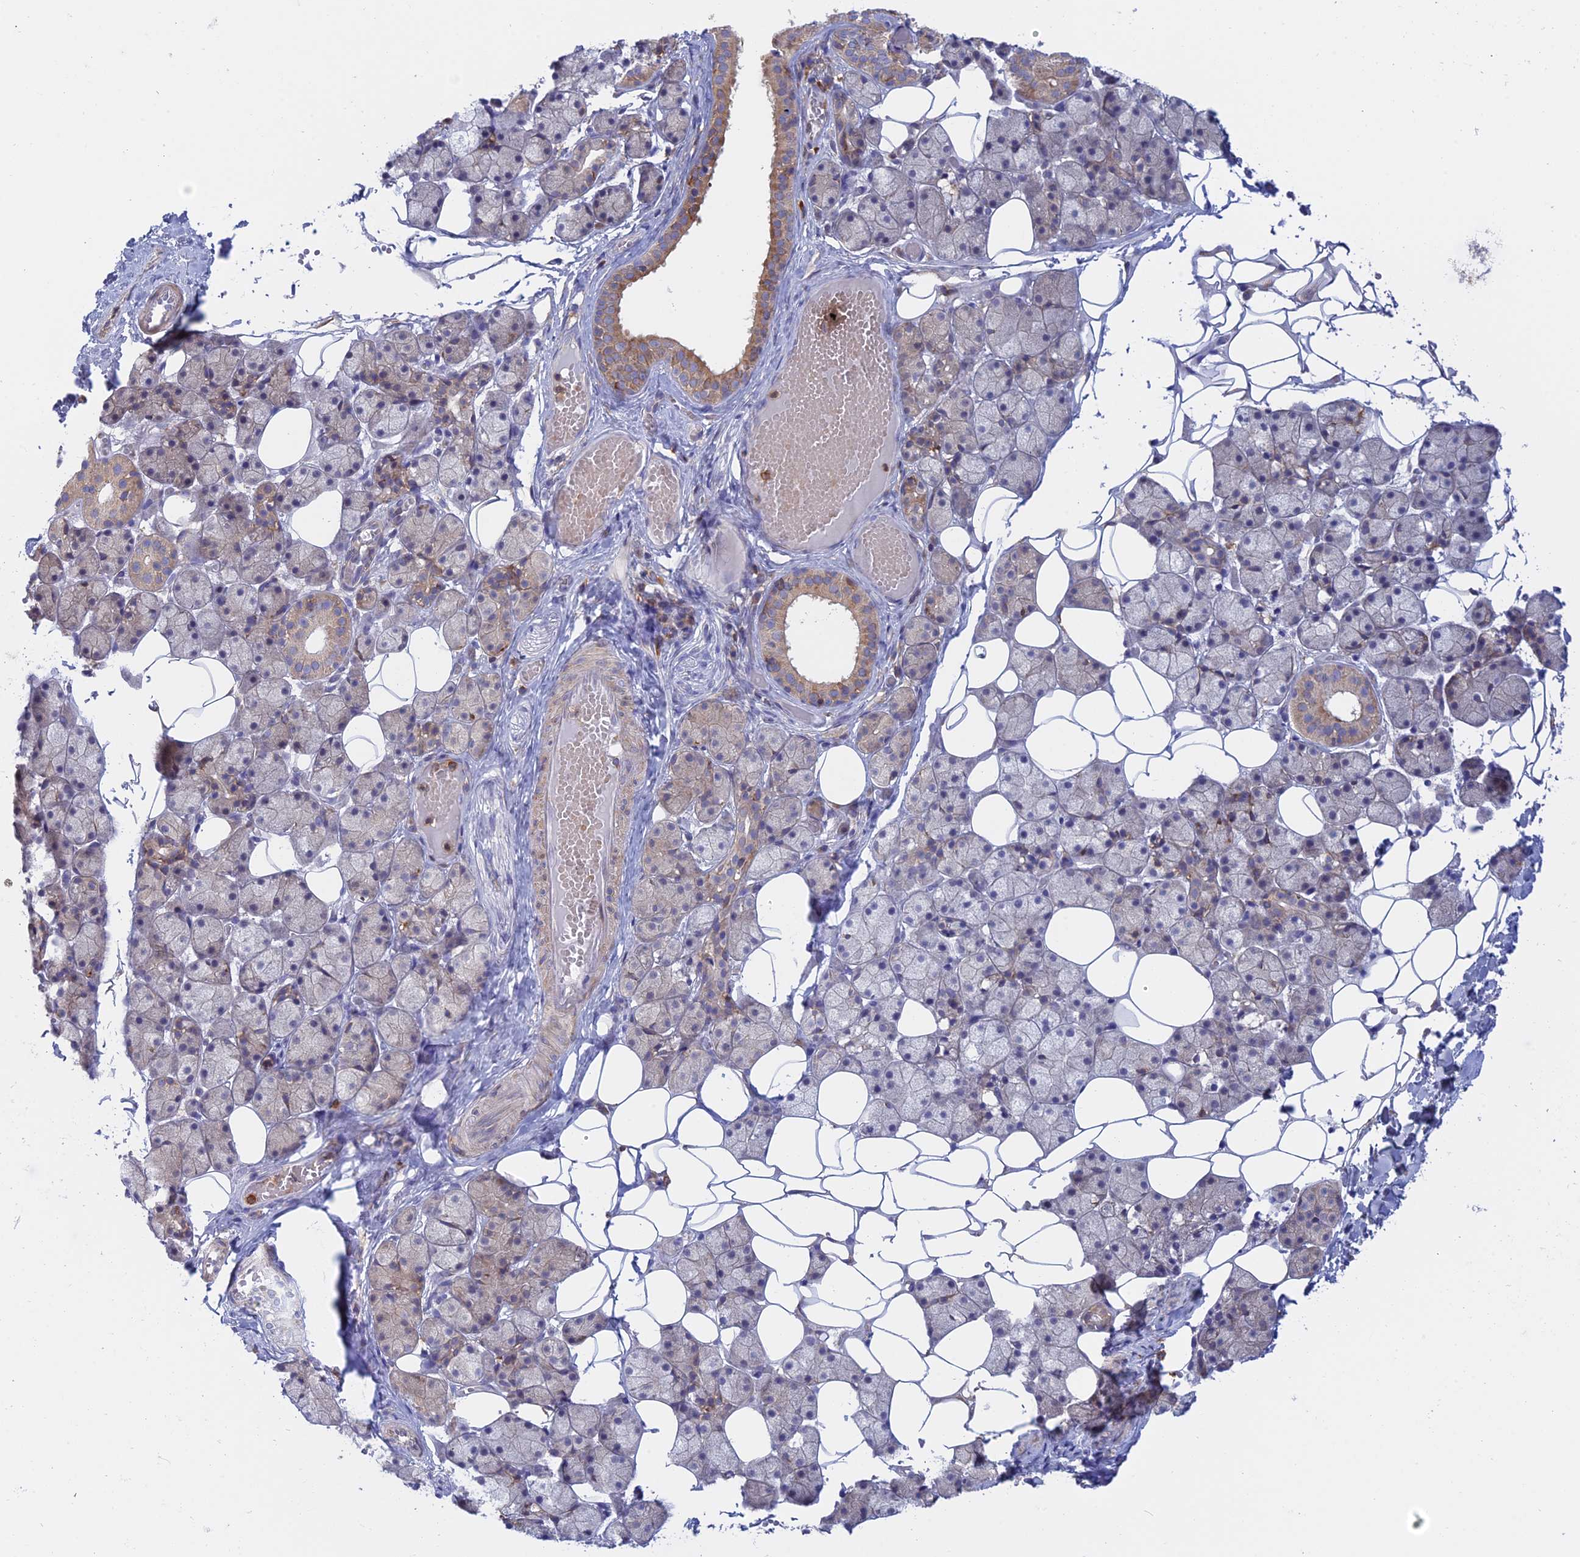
{"staining": {"intensity": "moderate", "quantity": "<25%", "location": "cytoplasmic/membranous"}, "tissue": "salivary gland", "cell_type": "Glandular cells", "image_type": "normal", "snomed": [{"axis": "morphology", "description": "Normal tissue, NOS"}, {"axis": "topography", "description": "Salivary gland"}], "caption": "Protein expression analysis of unremarkable salivary gland reveals moderate cytoplasmic/membranous positivity in approximately <25% of glandular cells.", "gene": "GMIP", "patient": {"sex": "female", "age": 33}}